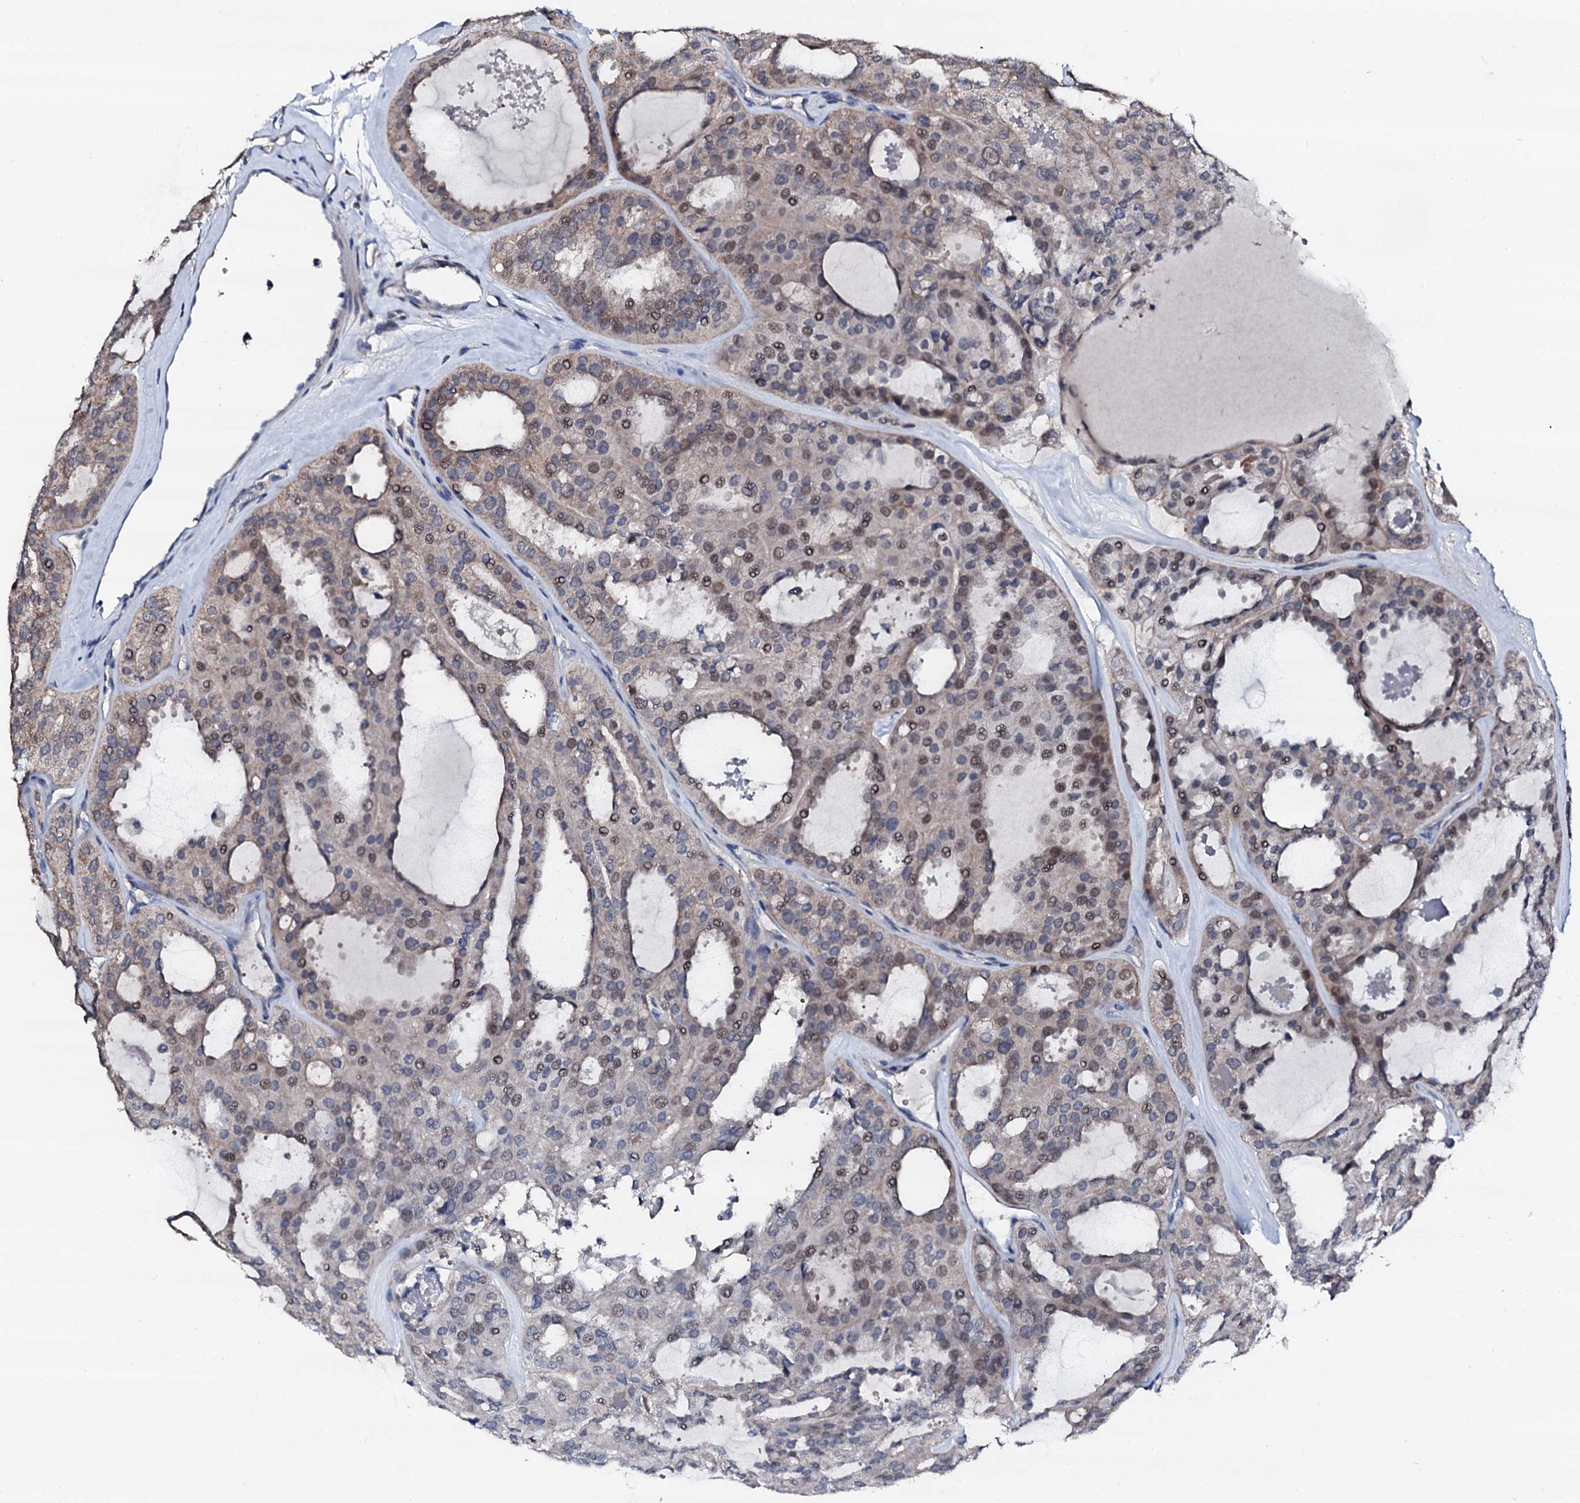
{"staining": {"intensity": "moderate", "quantity": "<25%", "location": "nuclear"}, "tissue": "thyroid cancer", "cell_type": "Tumor cells", "image_type": "cancer", "snomed": [{"axis": "morphology", "description": "Follicular adenoma carcinoma, NOS"}, {"axis": "topography", "description": "Thyroid gland"}], "caption": "A low amount of moderate nuclear expression is appreciated in approximately <25% of tumor cells in thyroid cancer (follicular adenoma carcinoma) tissue.", "gene": "TRAFD1", "patient": {"sex": "male", "age": 75}}